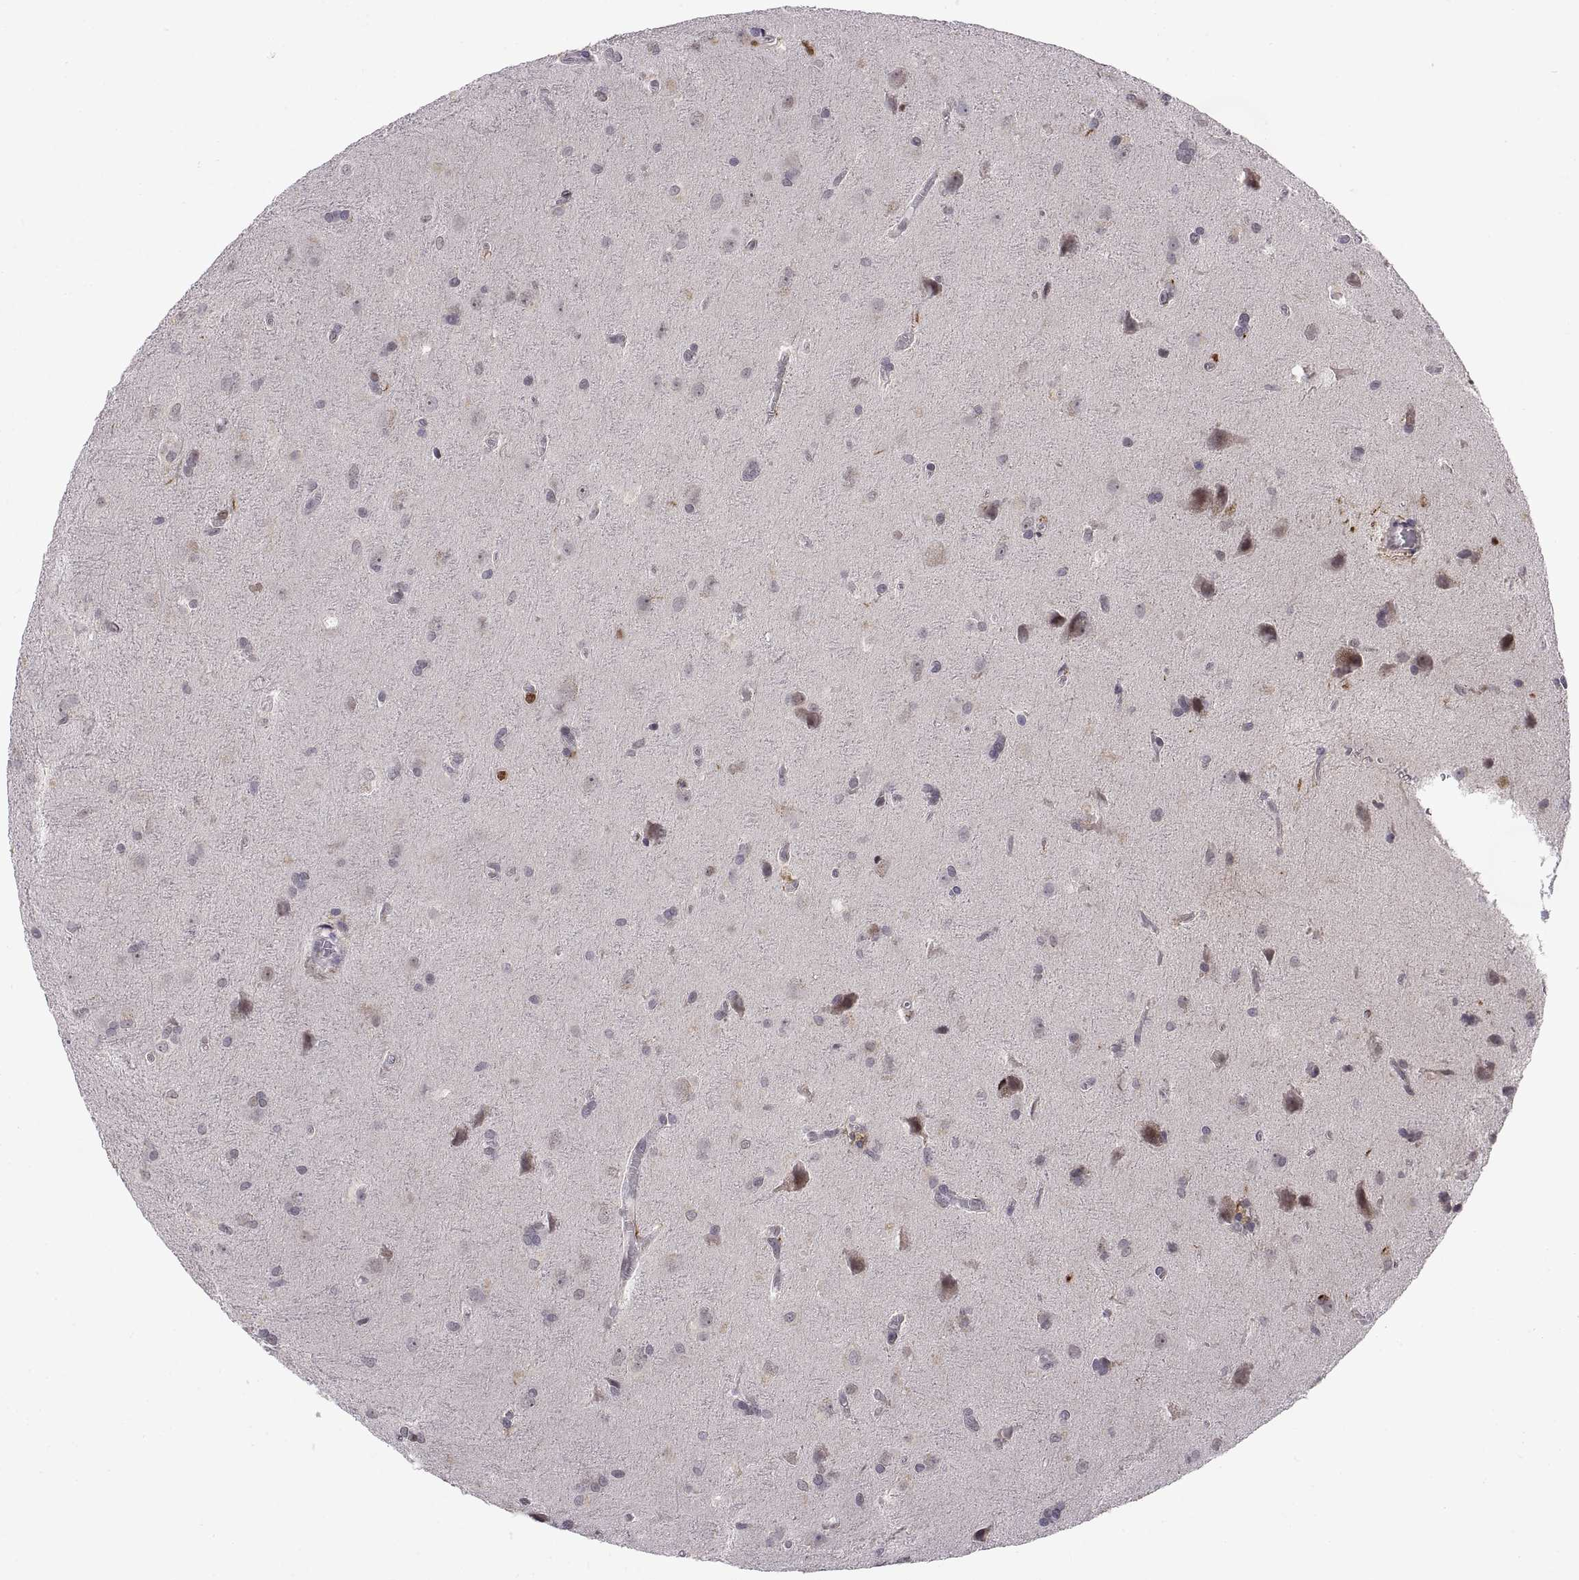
{"staining": {"intensity": "negative", "quantity": "none", "location": "none"}, "tissue": "glioma", "cell_type": "Tumor cells", "image_type": "cancer", "snomed": [{"axis": "morphology", "description": "Glioma, malignant, Low grade"}, {"axis": "topography", "description": "Brain"}], "caption": "Protein analysis of malignant glioma (low-grade) demonstrates no significant staining in tumor cells.", "gene": "CHFR", "patient": {"sex": "male", "age": 58}}